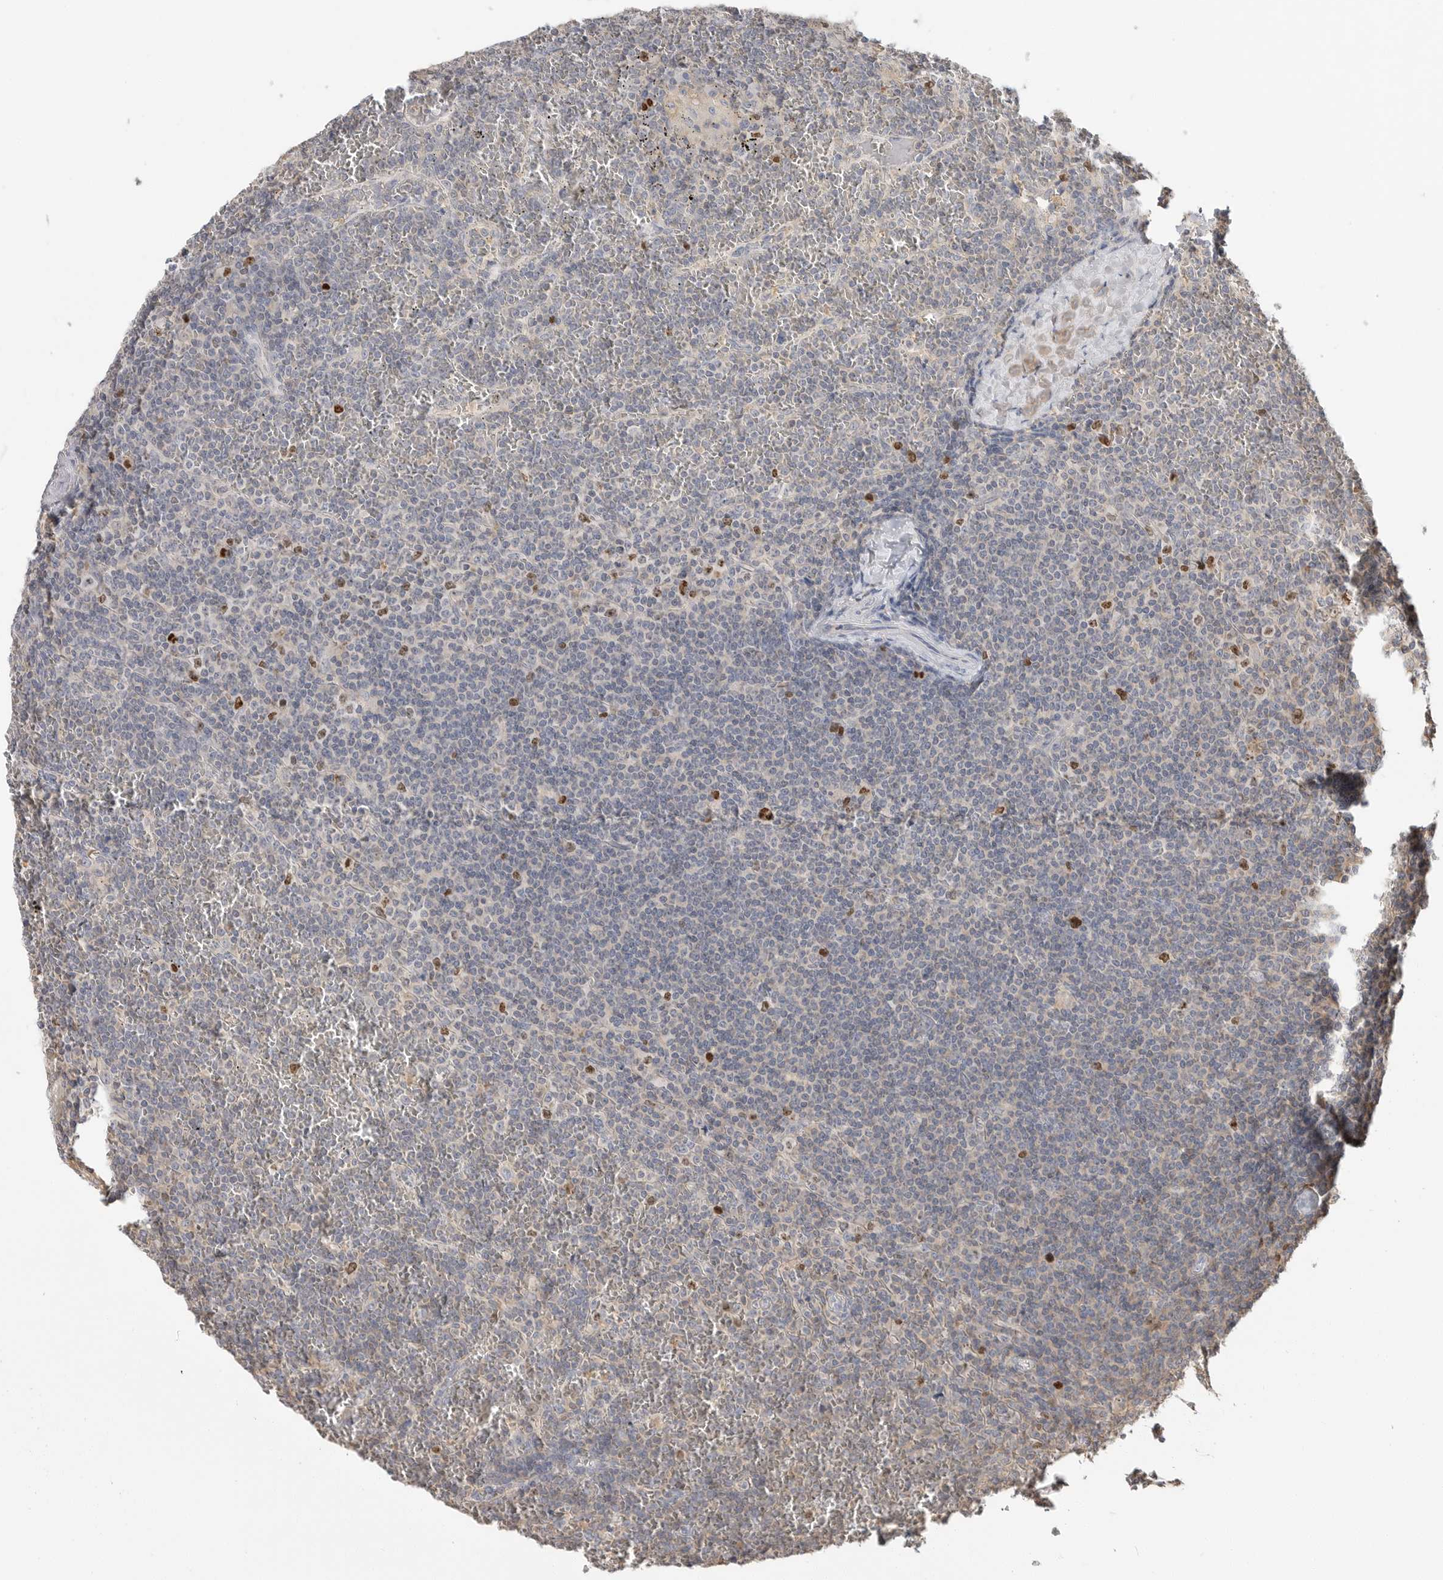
{"staining": {"intensity": "strong", "quantity": "<25%", "location": "nuclear"}, "tissue": "lymphoma", "cell_type": "Tumor cells", "image_type": "cancer", "snomed": [{"axis": "morphology", "description": "Malignant lymphoma, non-Hodgkin's type, Low grade"}, {"axis": "topography", "description": "Spleen"}], "caption": "An IHC image of neoplastic tissue is shown. Protein staining in brown labels strong nuclear positivity in malignant lymphoma, non-Hodgkin's type (low-grade) within tumor cells.", "gene": "TOP2A", "patient": {"sex": "female", "age": 19}}